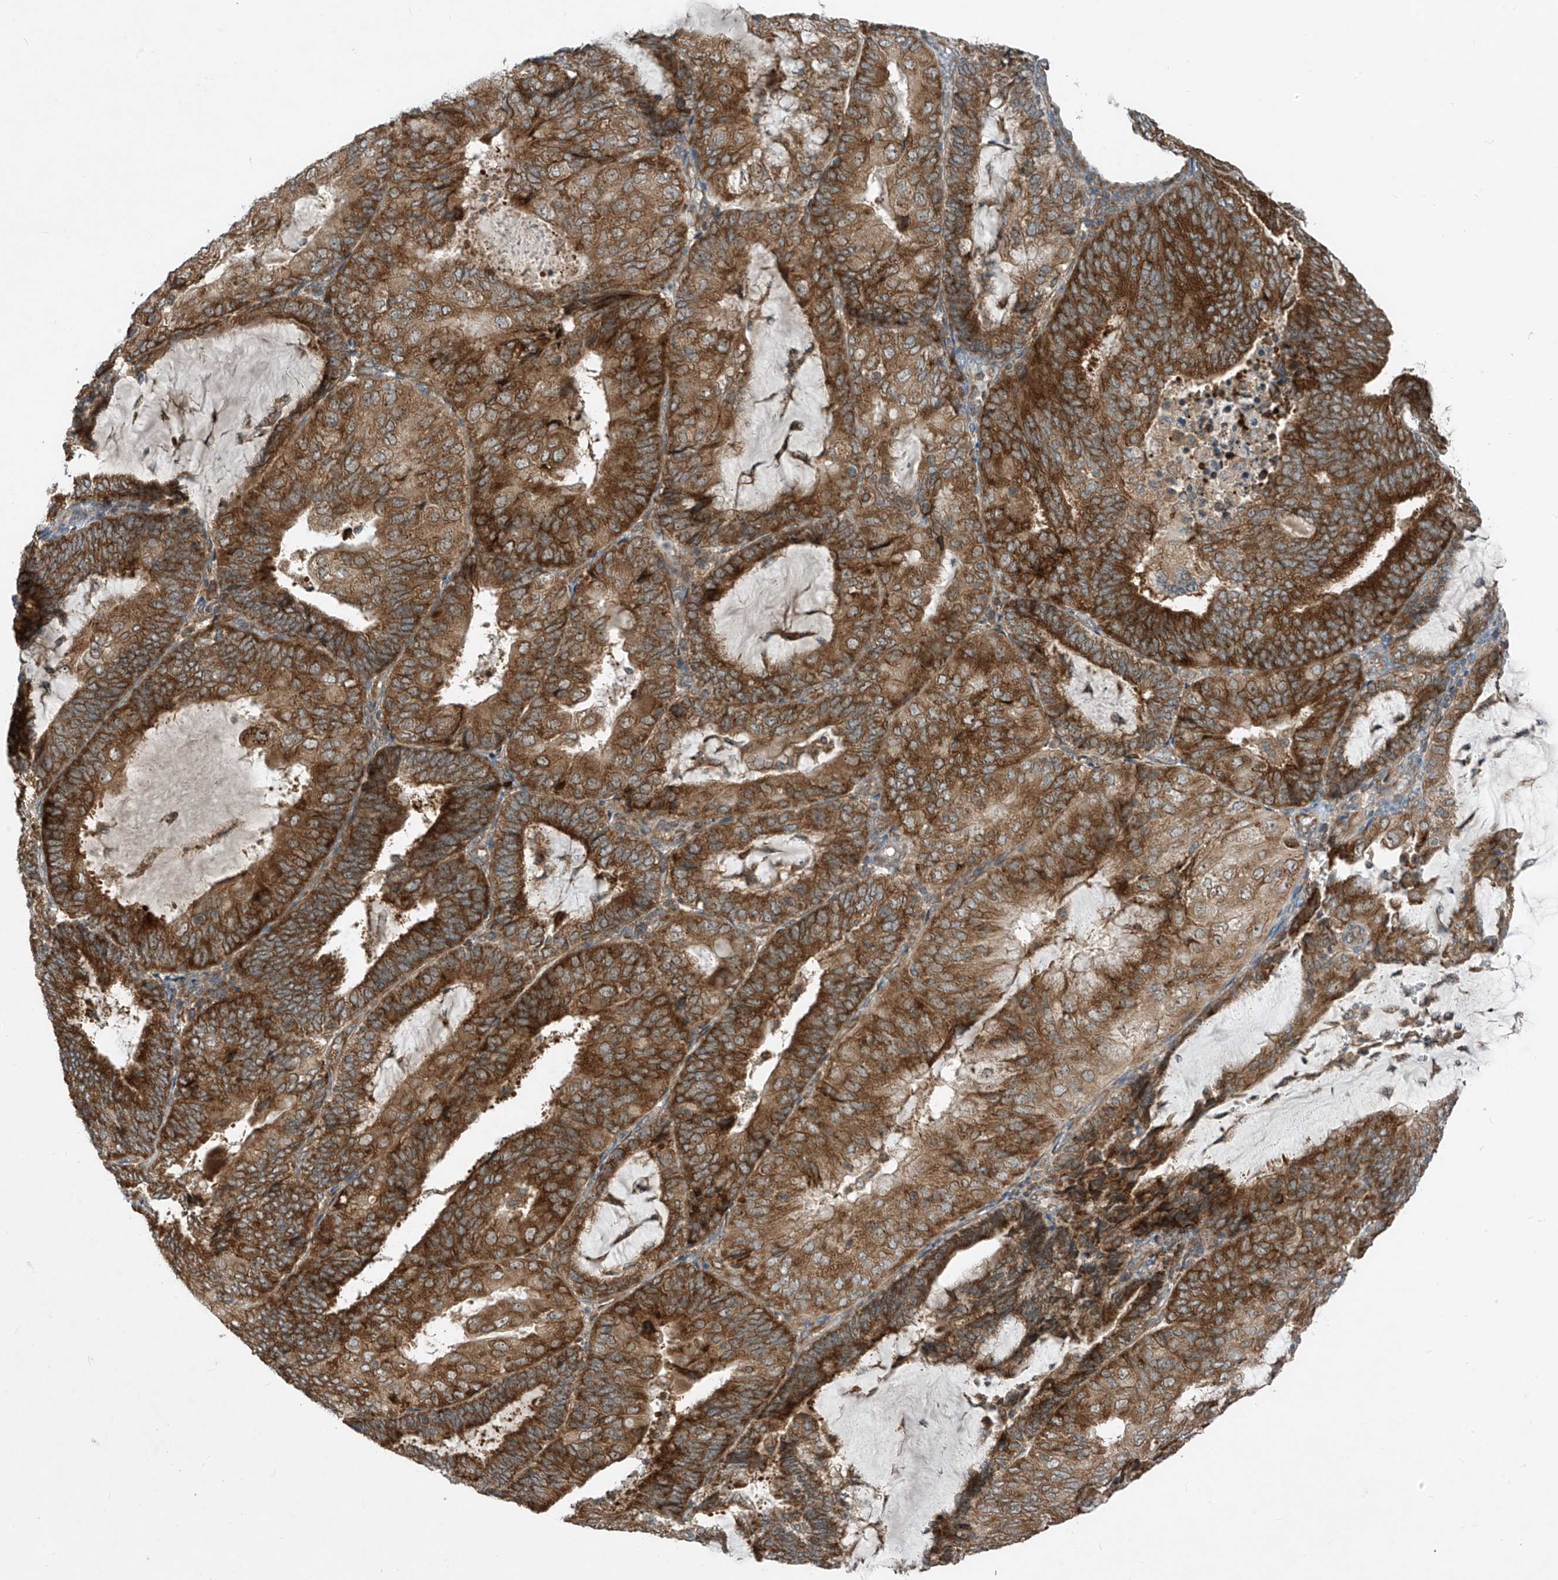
{"staining": {"intensity": "moderate", "quantity": ">75%", "location": "cytoplasmic/membranous"}, "tissue": "endometrial cancer", "cell_type": "Tumor cells", "image_type": "cancer", "snomed": [{"axis": "morphology", "description": "Adenocarcinoma, NOS"}, {"axis": "topography", "description": "Endometrium"}], "caption": "DAB (3,3'-diaminobenzidine) immunohistochemical staining of endometrial cancer (adenocarcinoma) displays moderate cytoplasmic/membranous protein positivity in about >75% of tumor cells. Nuclei are stained in blue.", "gene": "RPL34", "patient": {"sex": "female", "age": 81}}